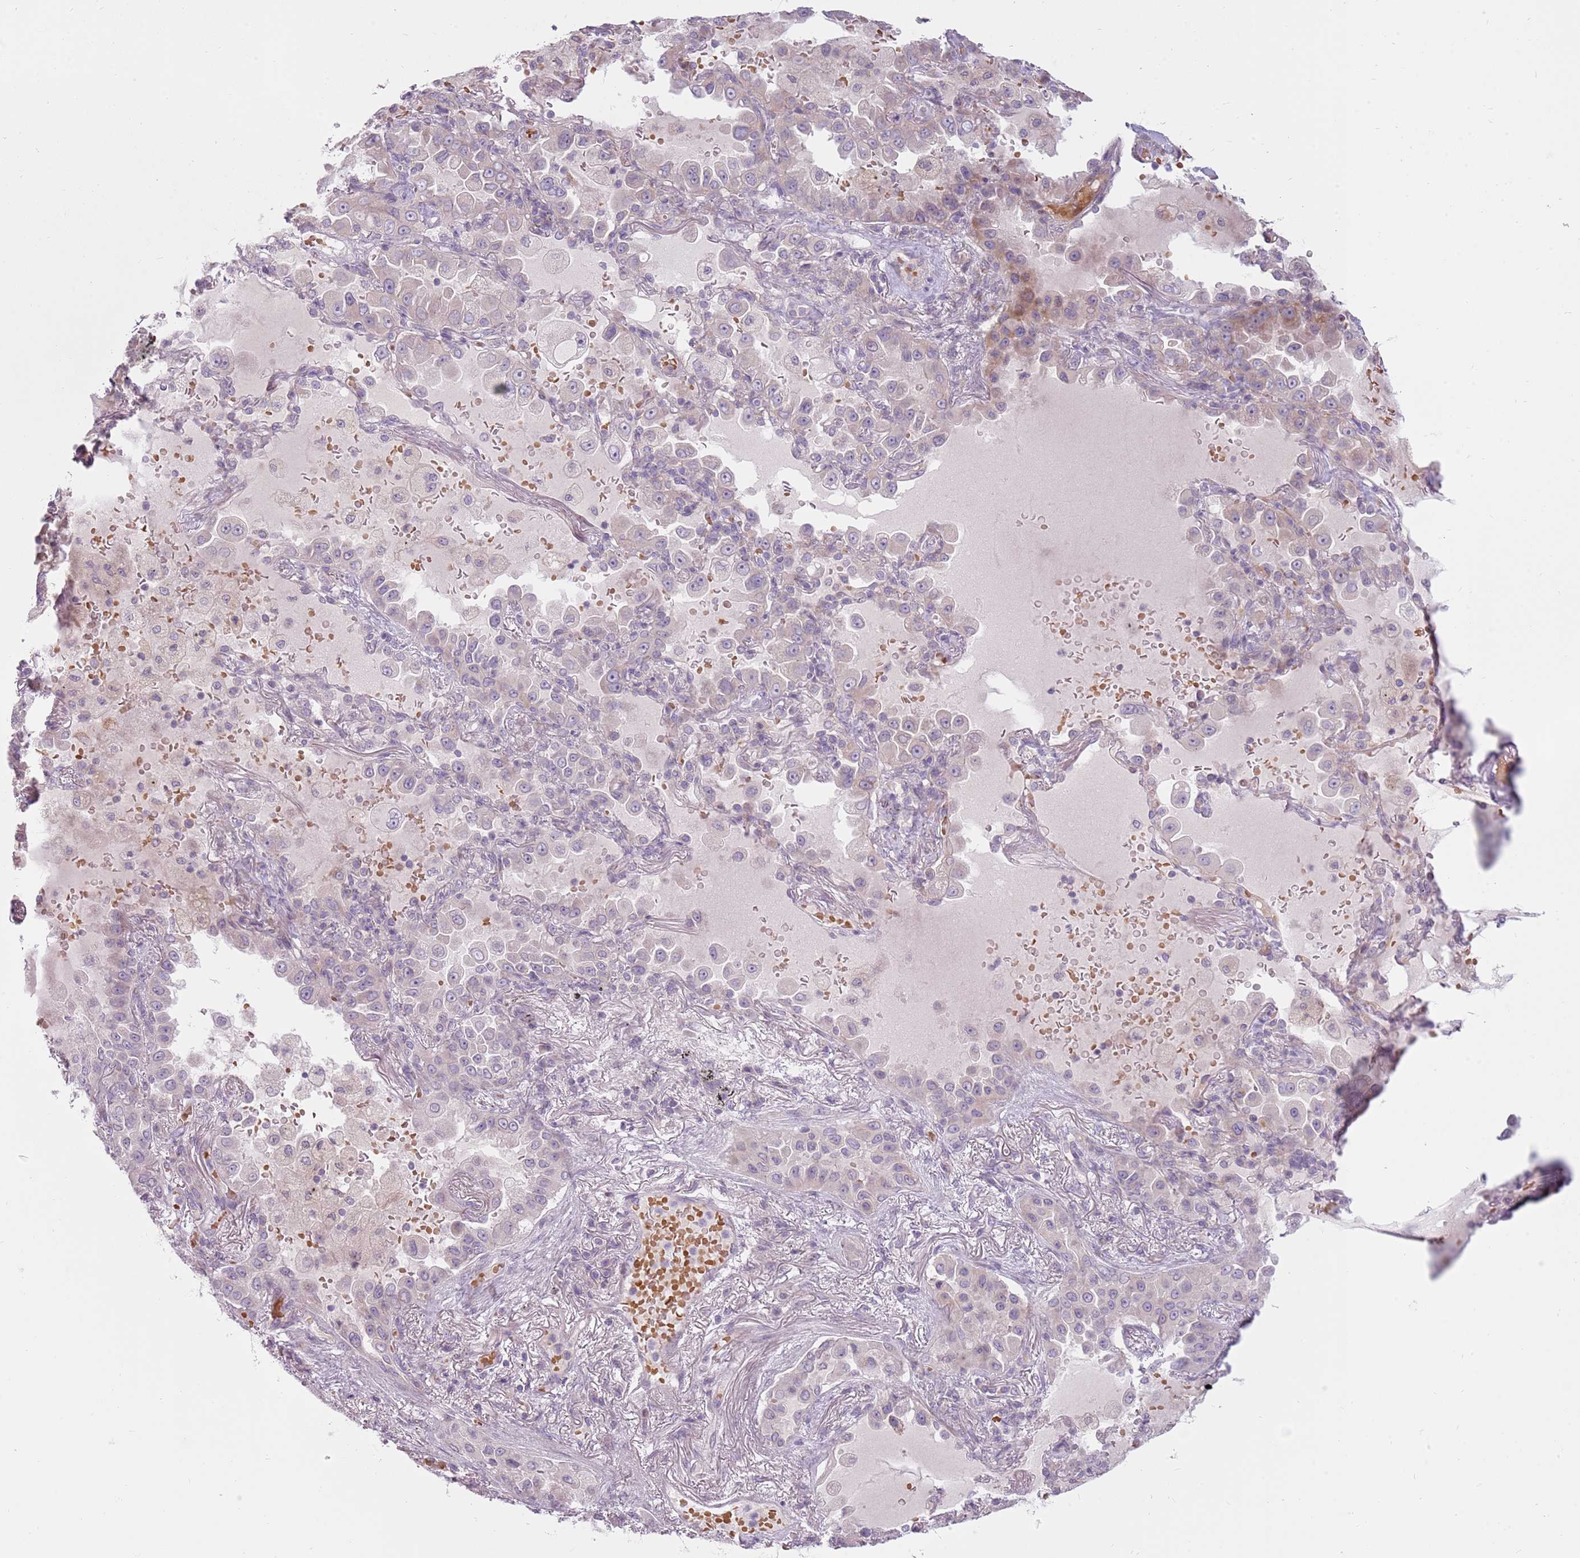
{"staining": {"intensity": "negative", "quantity": "none", "location": "none"}, "tissue": "lung cancer", "cell_type": "Tumor cells", "image_type": "cancer", "snomed": [{"axis": "morphology", "description": "Squamous cell carcinoma, NOS"}, {"axis": "topography", "description": "Lung"}], "caption": "IHC histopathology image of neoplastic tissue: lung cancer stained with DAB (3,3'-diaminobenzidine) exhibits no significant protein staining in tumor cells.", "gene": "HSPA14", "patient": {"sex": "male", "age": 74}}